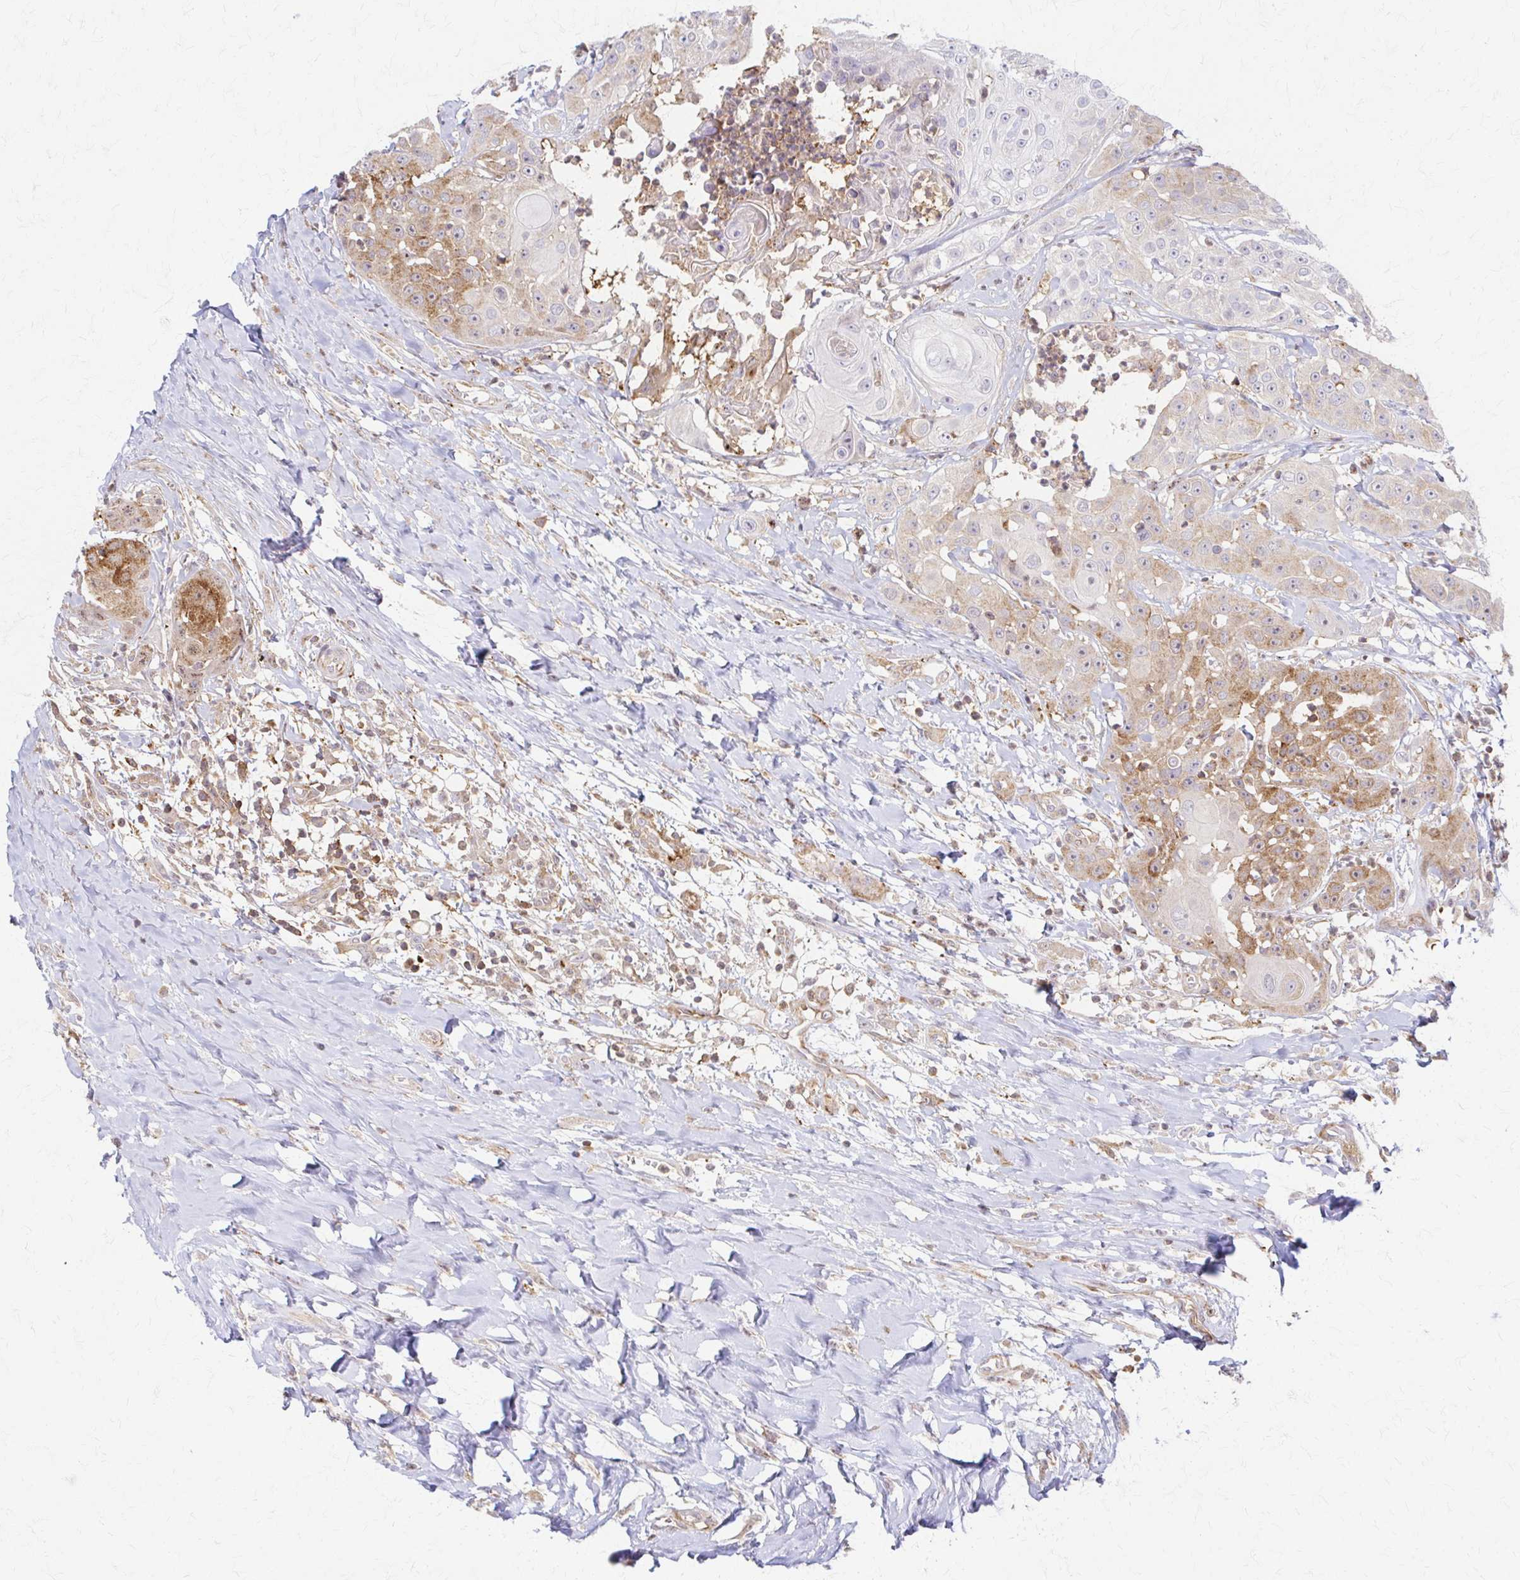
{"staining": {"intensity": "moderate", "quantity": "25%-75%", "location": "cytoplasmic/membranous"}, "tissue": "head and neck cancer", "cell_type": "Tumor cells", "image_type": "cancer", "snomed": [{"axis": "morphology", "description": "Squamous cell carcinoma, NOS"}, {"axis": "topography", "description": "Head-Neck"}], "caption": "Tumor cells show moderate cytoplasmic/membranous expression in about 25%-75% of cells in squamous cell carcinoma (head and neck).", "gene": "ARHGAP35", "patient": {"sex": "male", "age": 83}}